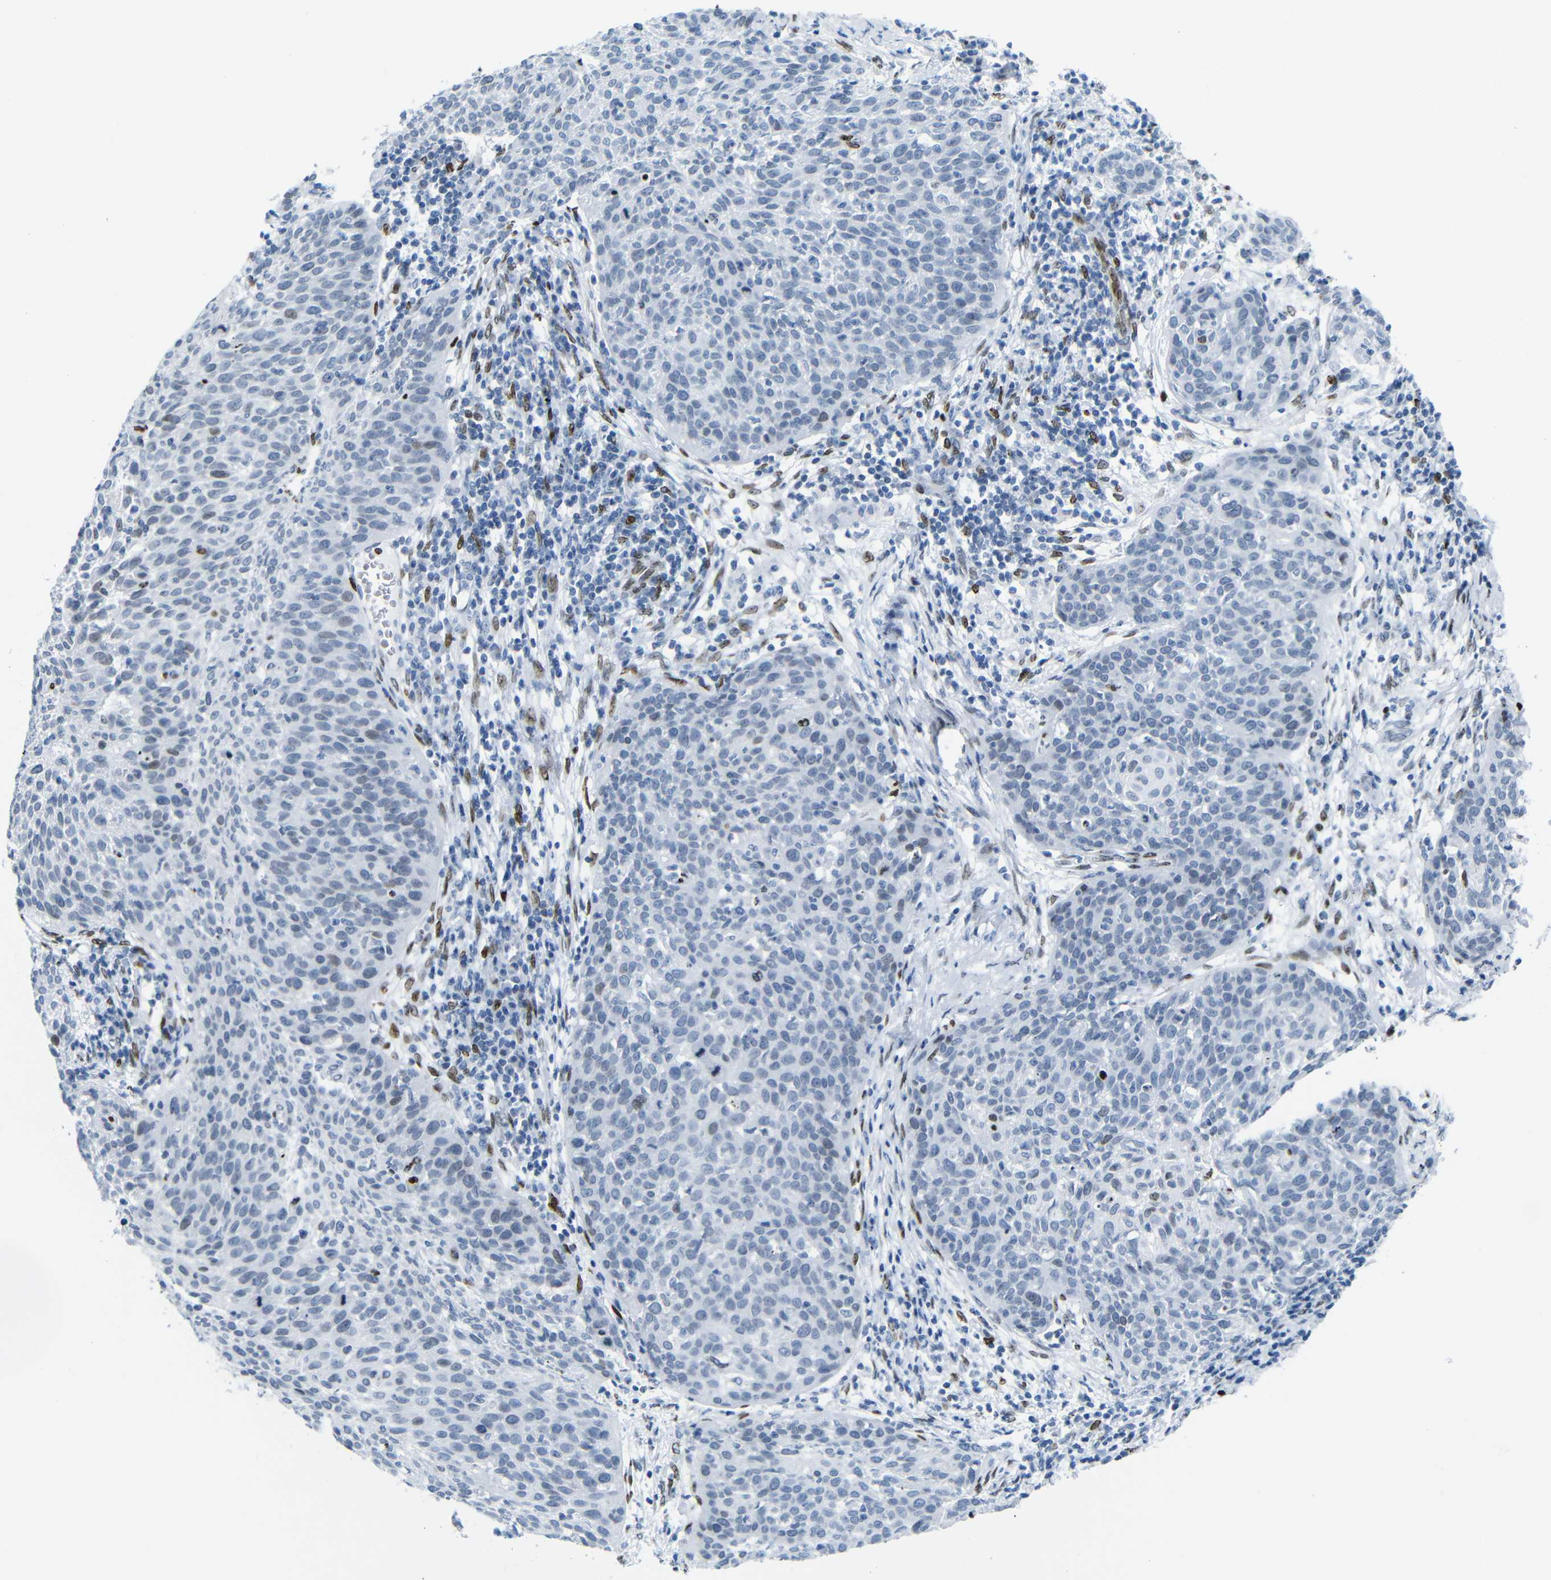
{"staining": {"intensity": "negative", "quantity": "none", "location": "none"}, "tissue": "cervical cancer", "cell_type": "Tumor cells", "image_type": "cancer", "snomed": [{"axis": "morphology", "description": "Squamous cell carcinoma, NOS"}, {"axis": "topography", "description": "Cervix"}], "caption": "Cervical cancer was stained to show a protein in brown. There is no significant expression in tumor cells.", "gene": "NPIPB15", "patient": {"sex": "female", "age": 38}}